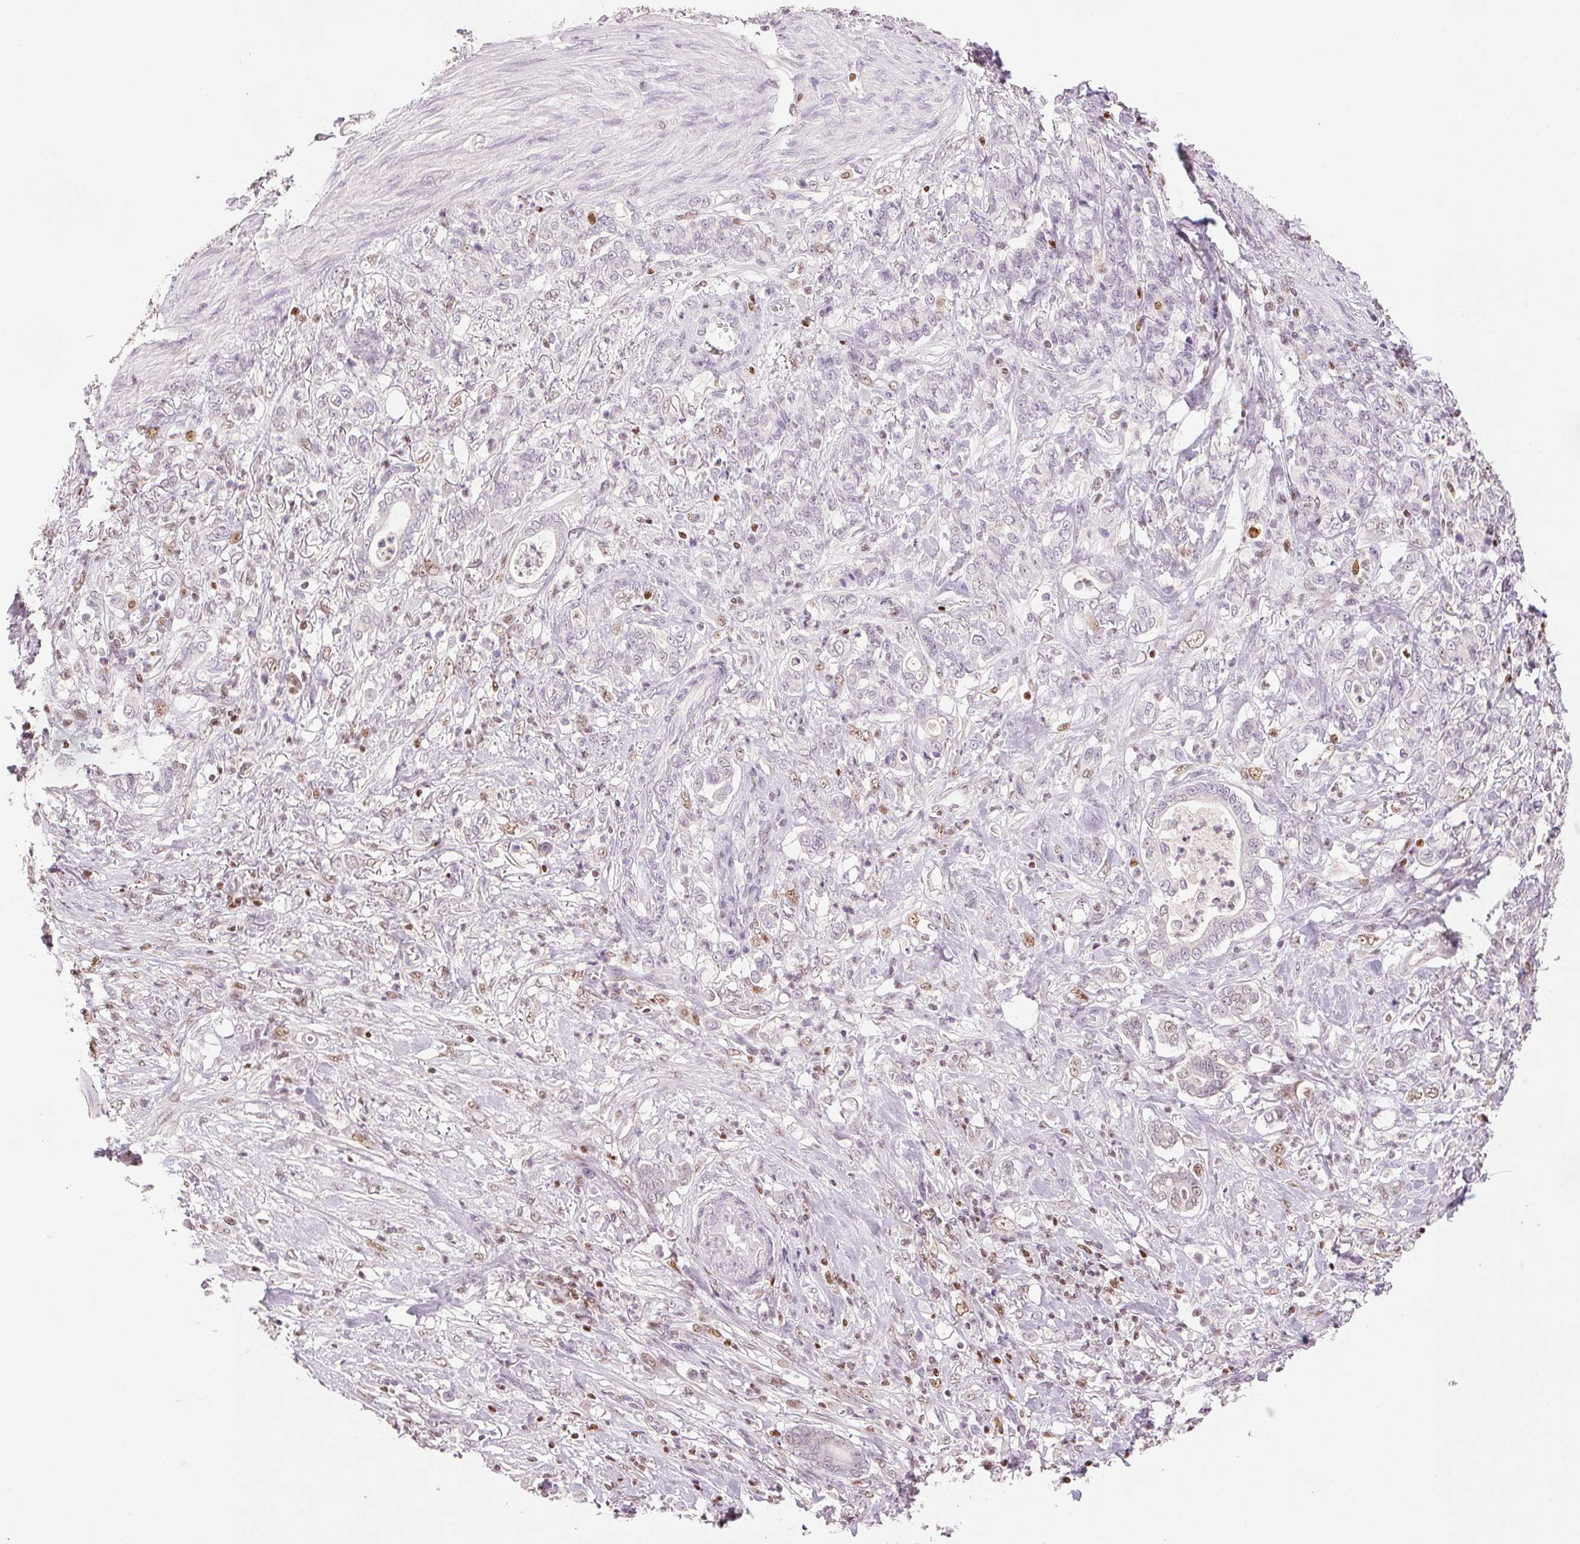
{"staining": {"intensity": "negative", "quantity": "none", "location": "none"}, "tissue": "stomach cancer", "cell_type": "Tumor cells", "image_type": "cancer", "snomed": [{"axis": "morphology", "description": "Adenocarcinoma, NOS"}, {"axis": "topography", "description": "Stomach"}], "caption": "Immunohistochemical staining of human stomach adenocarcinoma exhibits no significant expression in tumor cells. (DAB (3,3'-diaminobenzidine) immunohistochemistry visualized using brightfield microscopy, high magnification).", "gene": "RUNX2", "patient": {"sex": "female", "age": 79}}